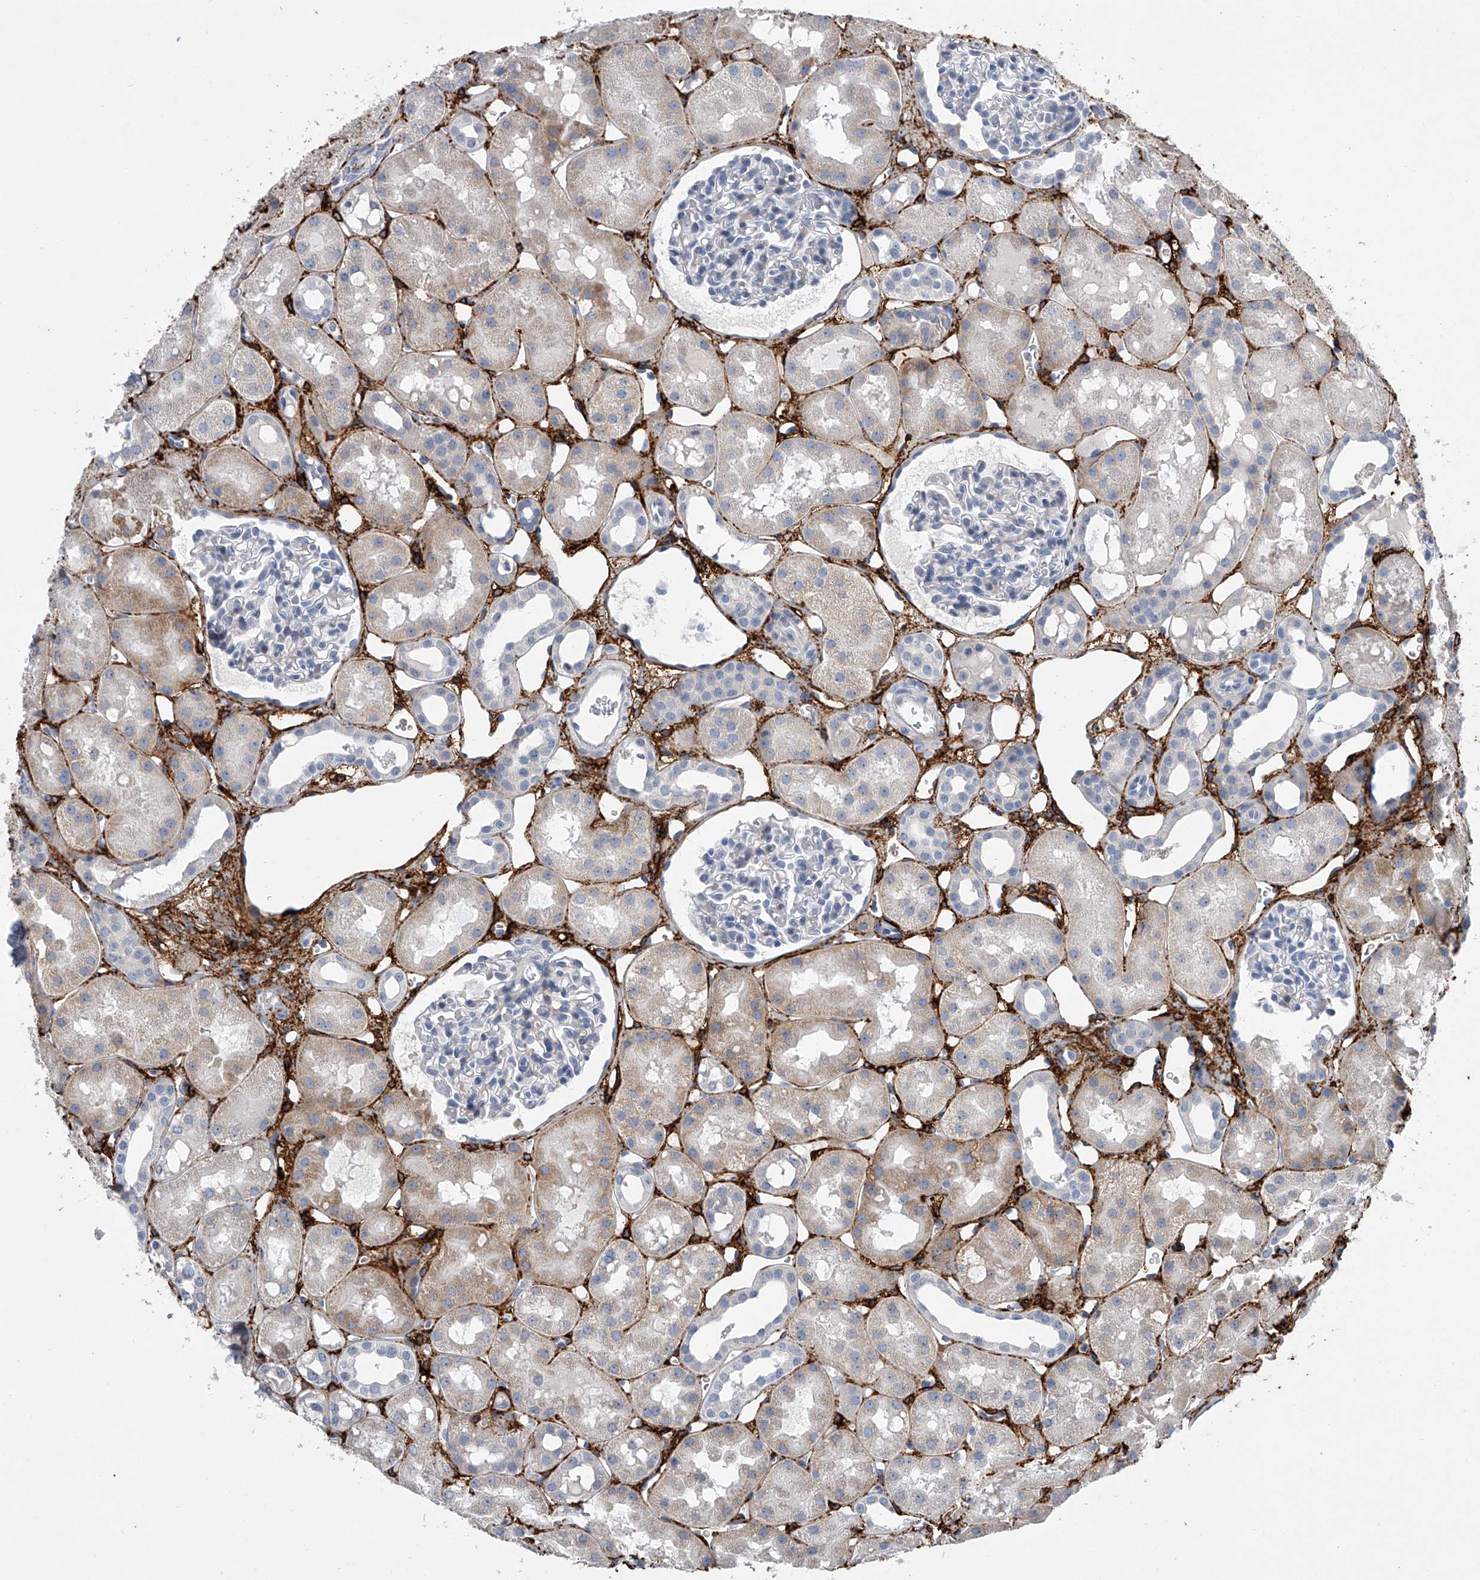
{"staining": {"intensity": "negative", "quantity": "none", "location": "none"}, "tissue": "kidney", "cell_type": "Cells in glomeruli", "image_type": "normal", "snomed": [{"axis": "morphology", "description": "Normal tissue, NOS"}, {"axis": "topography", "description": "Kidney"}], "caption": "Immunohistochemistry photomicrograph of normal kidney: kidney stained with DAB (3,3'-diaminobenzidine) reveals no significant protein positivity in cells in glomeruli.", "gene": "ALG14", "patient": {"sex": "male", "age": 16}}